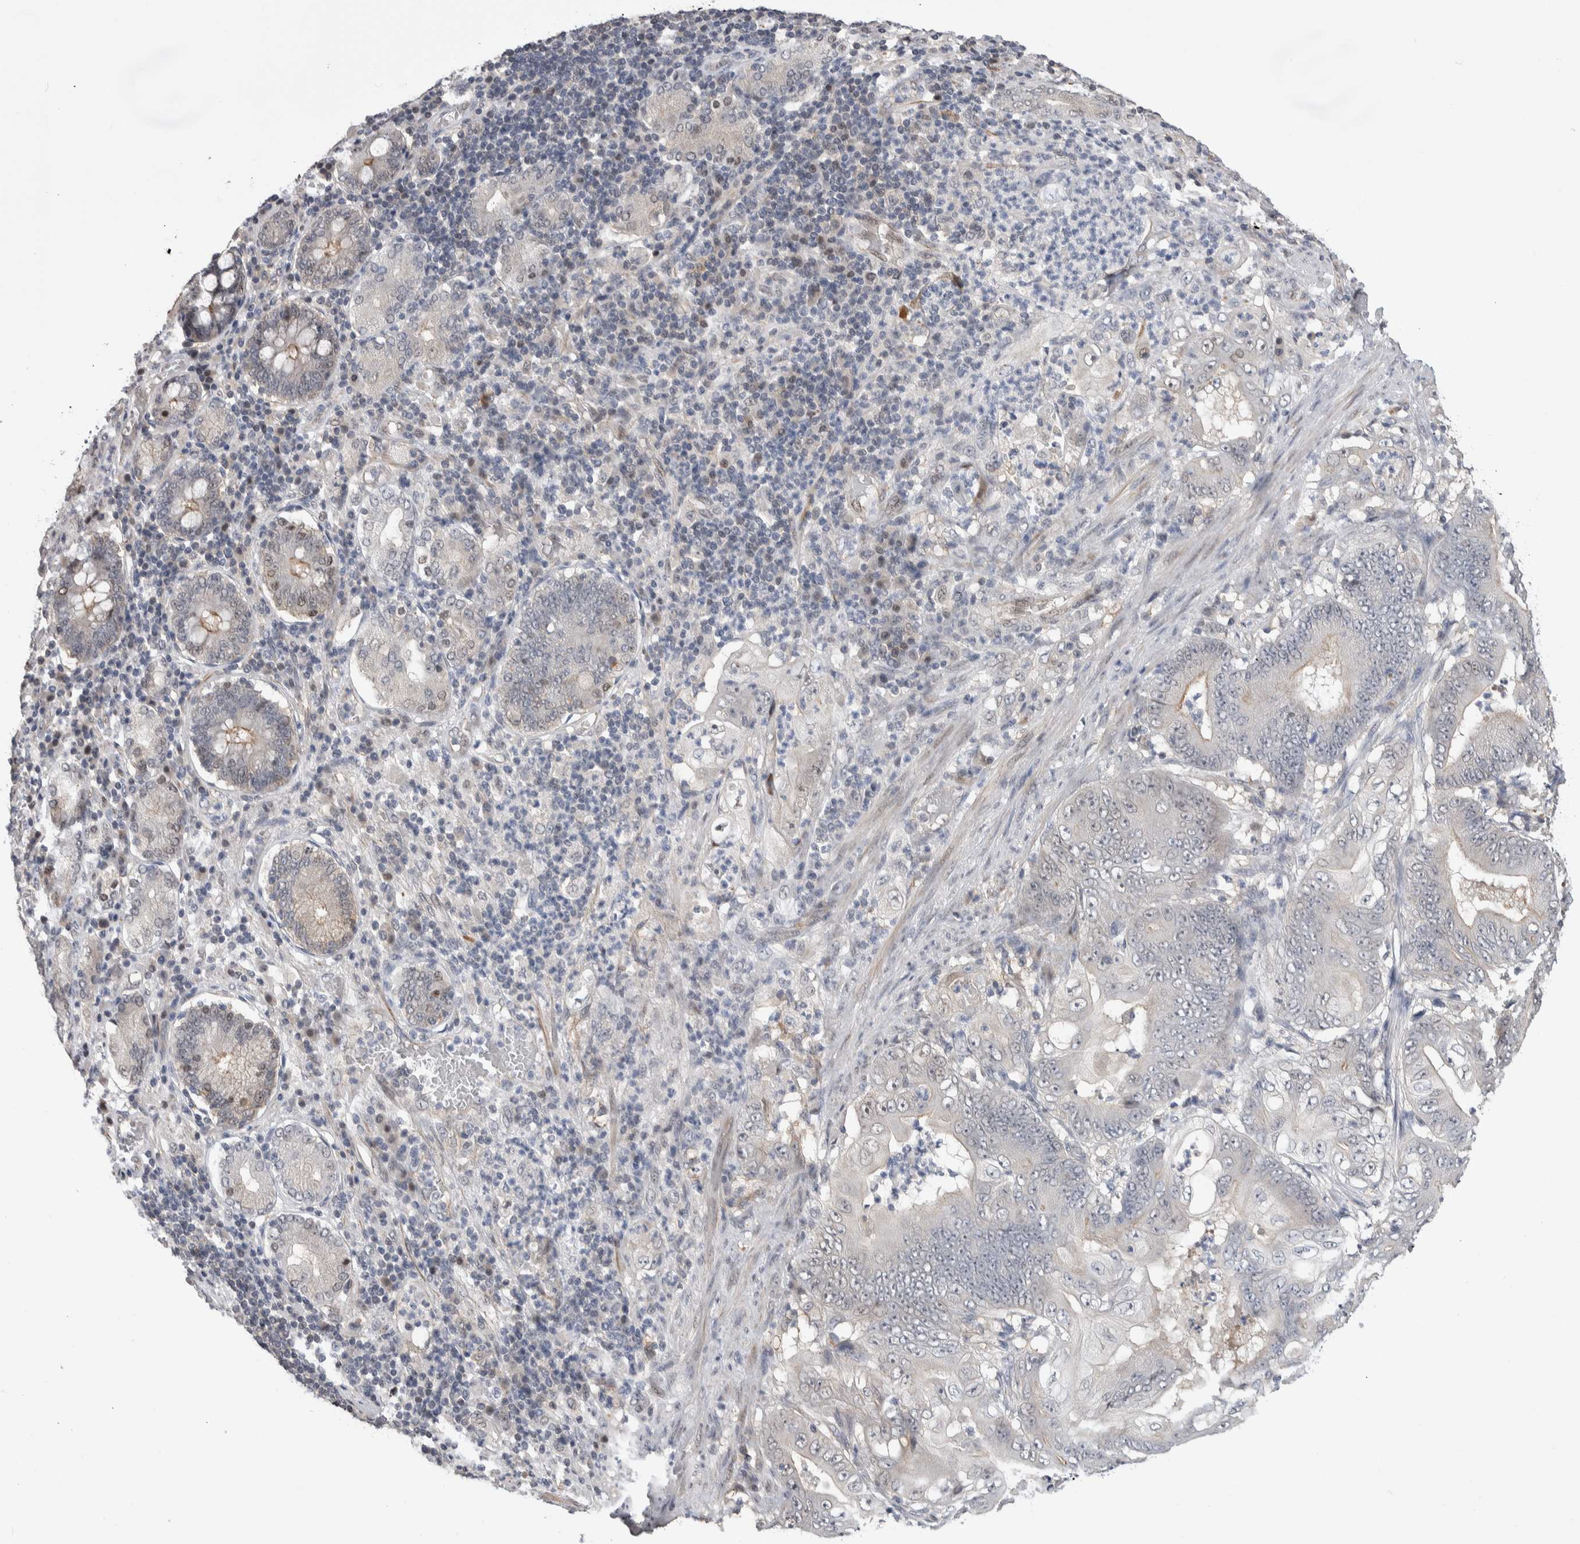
{"staining": {"intensity": "weak", "quantity": "<25%", "location": "cytoplasmic/membranous"}, "tissue": "stomach cancer", "cell_type": "Tumor cells", "image_type": "cancer", "snomed": [{"axis": "morphology", "description": "Adenocarcinoma, NOS"}, {"axis": "topography", "description": "Stomach"}], "caption": "An image of stomach cancer (adenocarcinoma) stained for a protein displays no brown staining in tumor cells.", "gene": "ZBTB49", "patient": {"sex": "female", "age": 73}}